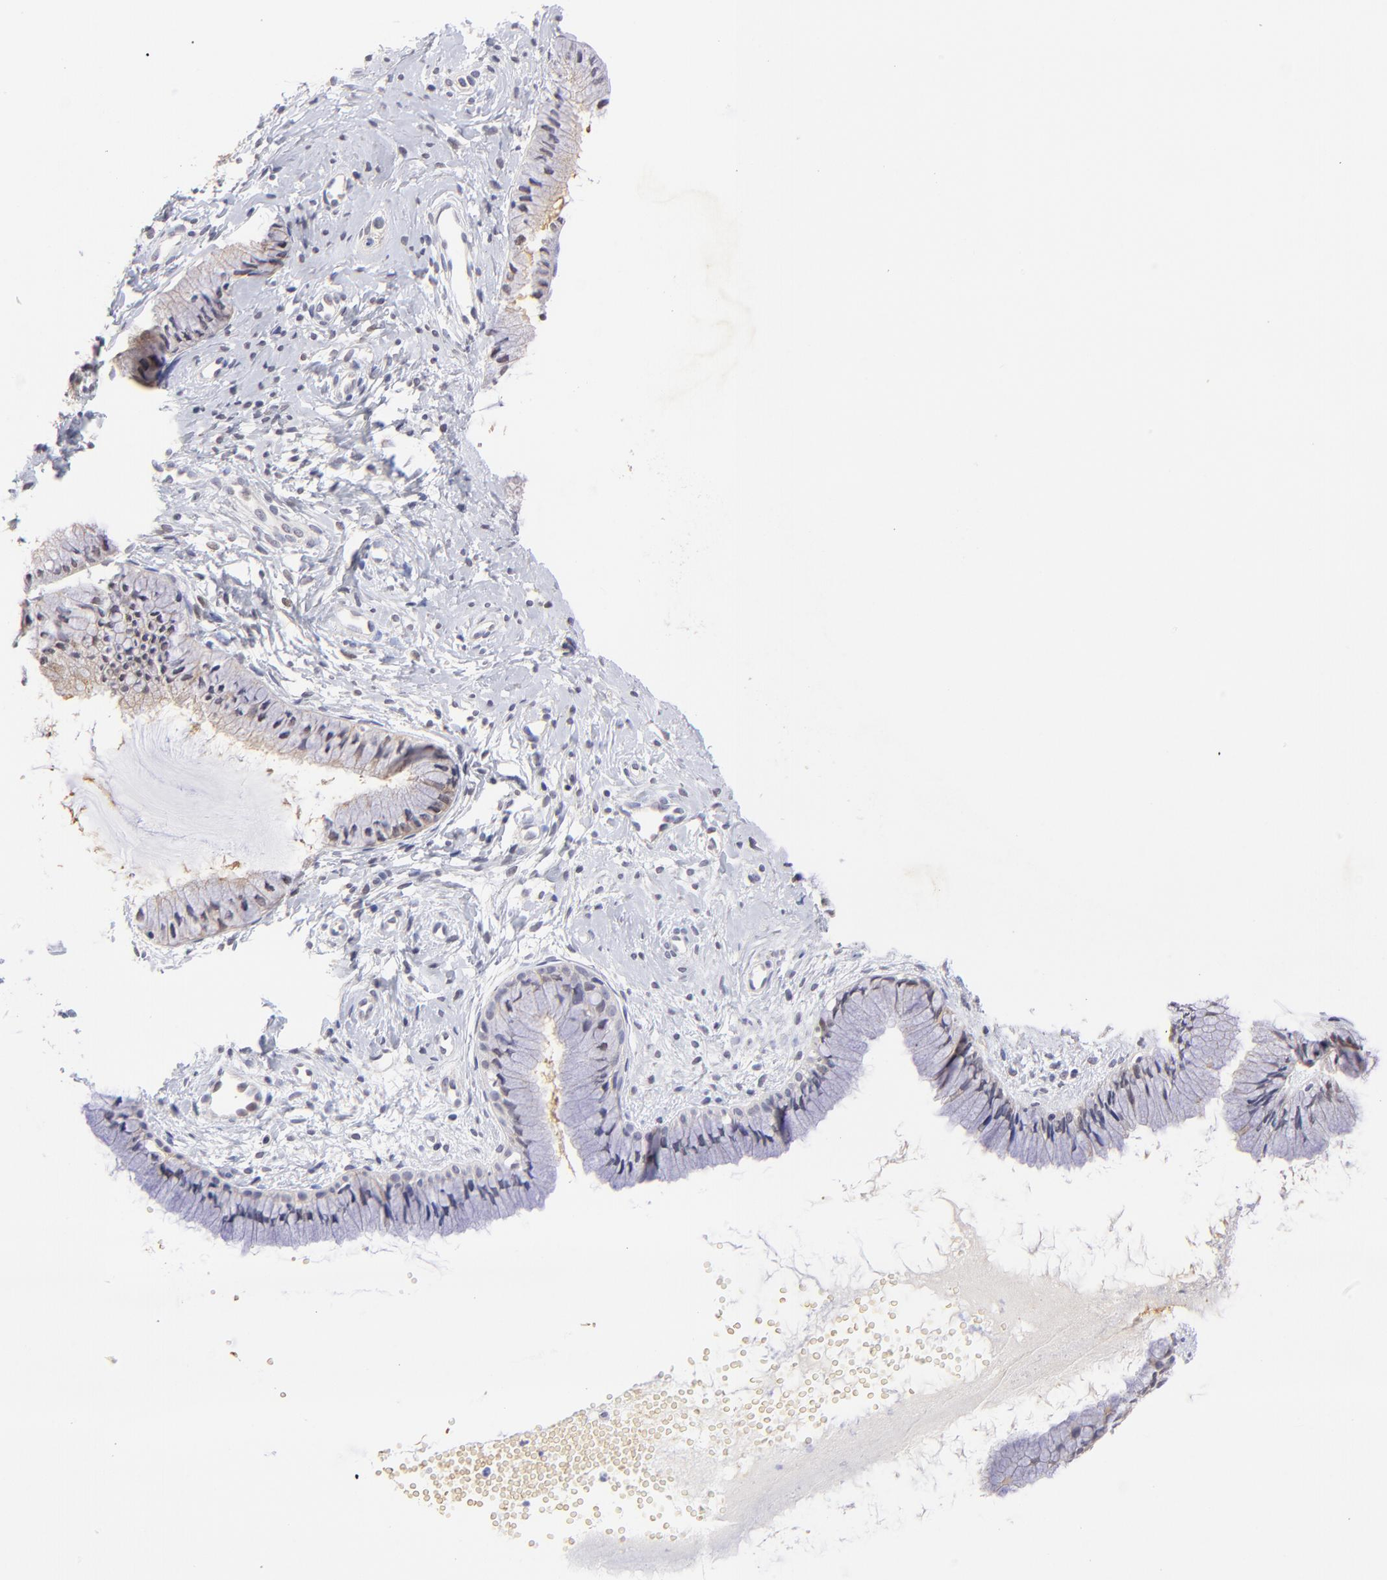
{"staining": {"intensity": "weak", "quantity": "25%-75%", "location": "cytoplasmic/membranous"}, "tissue": "cervix", "cell_type": "Glandular cells", "image_type": "normal", "snomed": [{"axis": "morphology", "description": "Normal tissue, NOS"}, {"axis": "topography", "description": "Cervix"}], "caption": "The histopathology image reveals a brown stain indicating the presence of a protein in the cytoplasmic/membranous of glandular cells in cervix.", "gene": "ZNF155", "patient": {"sex": "female", "age": 46}}